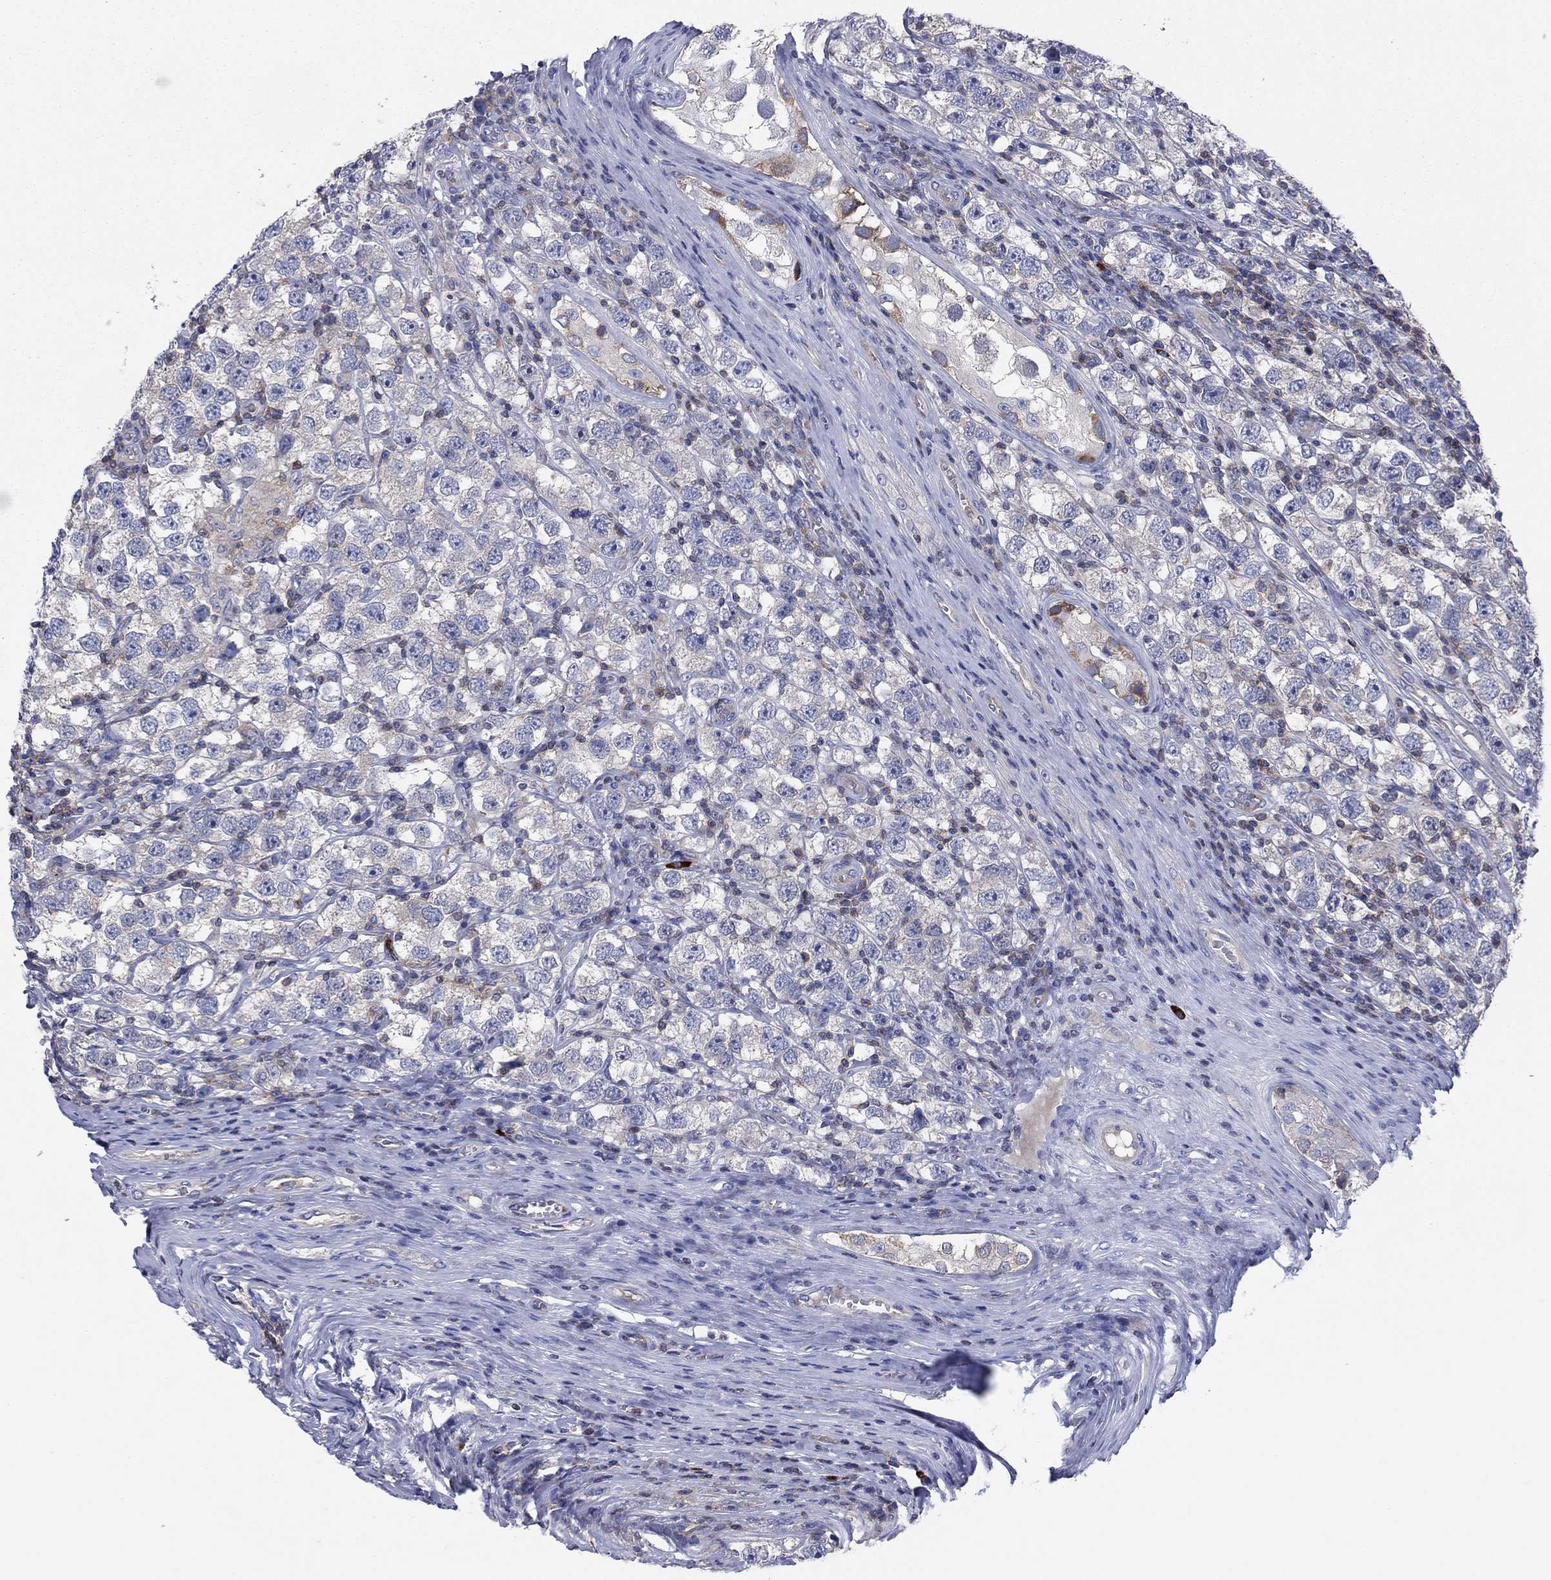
{"staining": {"intensity": "negative", "quantity": "none", "location": "none"}, "tissue": "testis cancer", "cell_type": "Tumor cells", "image_type": "cancer", "snomed": [{"axis": "morphology", "description": "Seminoma, NOS"}, {"axis": "topography", "description": "Testis"}], "caption": "Testis seminoma was stained to show a protein in brown. There is no significant expression in tumor cells.", "gene": "PVR", "patient": {"sex": "male", "age": 26}}